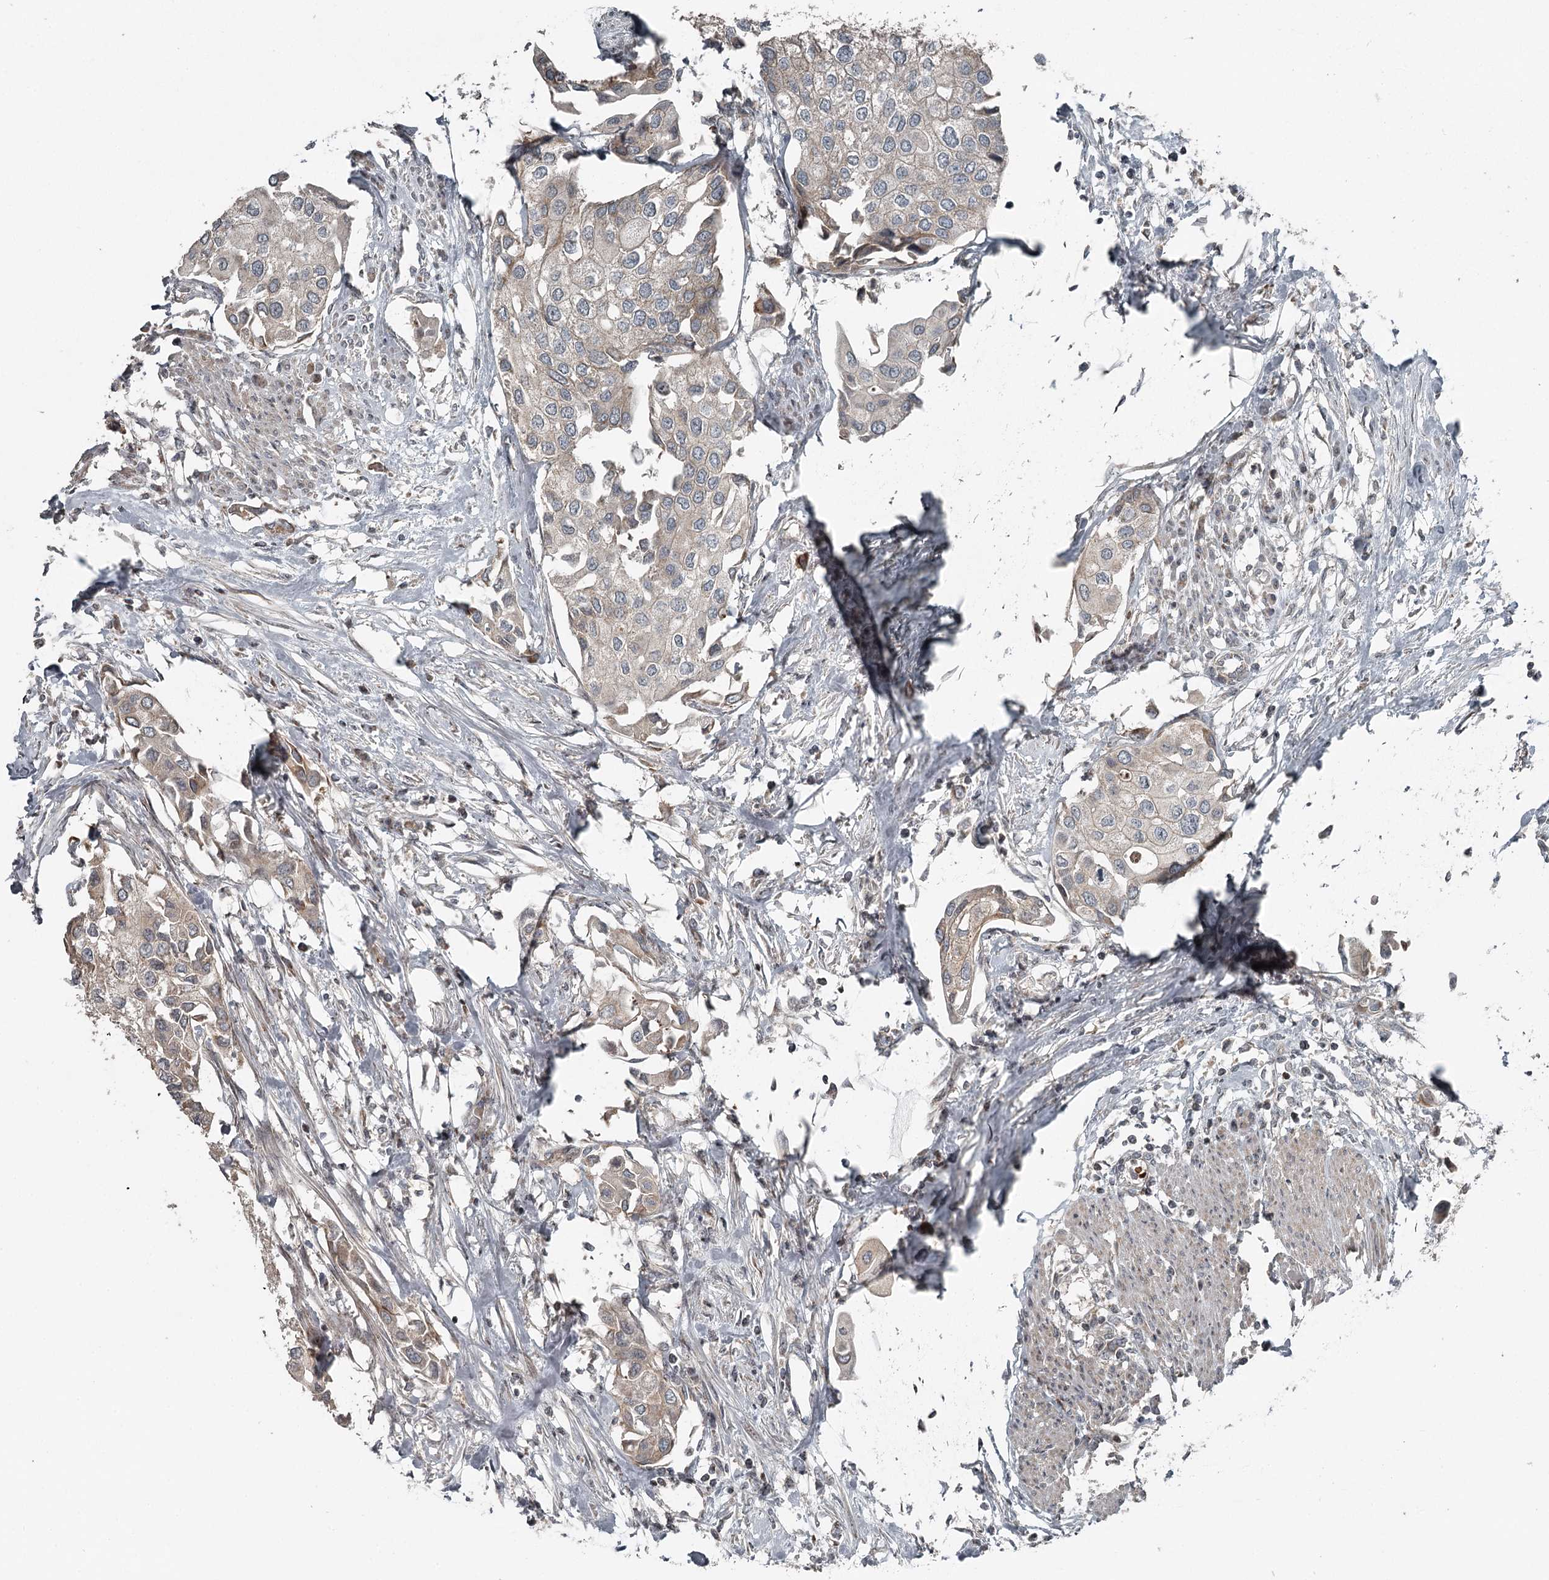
{"staining": {"intensity": "negative", "quantity": "none", "location": "none"}, "tissue": "urothelial cancer", "cell_type": "Tumor cells", "image_type": "cancer", "snomed": [{"axis": "morphology", "description": "Urothelial carcinoma, High grade"}, {"axis": "topography", "description": "Urinary bladder"}], "caption": "An IHC photomicrograph of urothelial cancer is shown. There is no staining in tumor cells of urothelial cancer.", "gene": "RASSF8", "patient": {"sex": "male", "age": 64}}